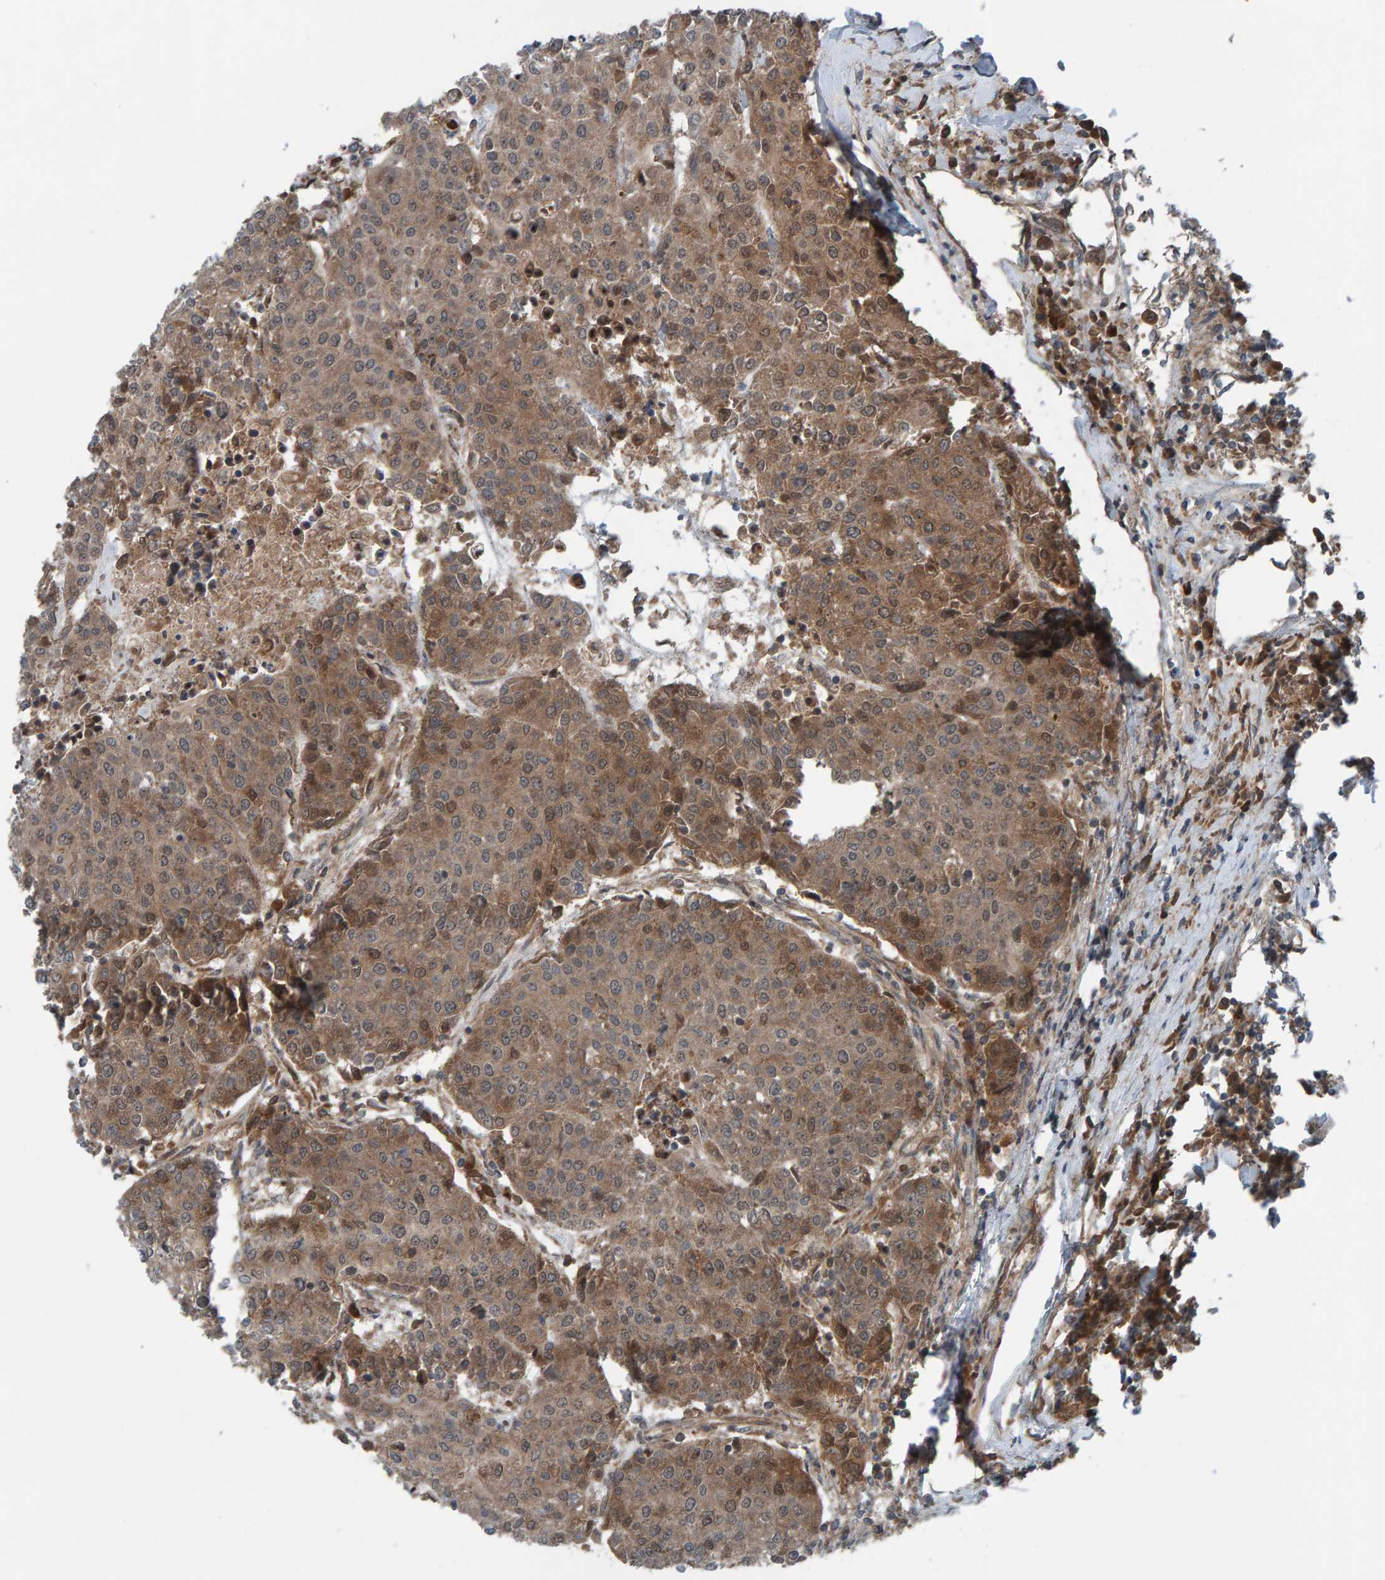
{"staining": {"intensity": "moderate", "quantity": ">75%", "location": "cytoplasmic/membranous"}, "tissue": "urothelial cancer", "cell_type": "Tumor cells", "image_type": "cancer", "snomed": [{"axis": "morphology", "description": "Urothelial carcinoma, High grade"}, {"axis": "topography", "description": "Urinary bladder"}], "caption": "IHC photomicrograph of human high-grade urothelial carcinoma stained for a protein (brown), which shows medium levels of moderate cytoplasmic/membranous positivity in approximately >75% of tumor cells.", "gene": "CUEDC1", "patient": {"sex": "female", "age": 85}}